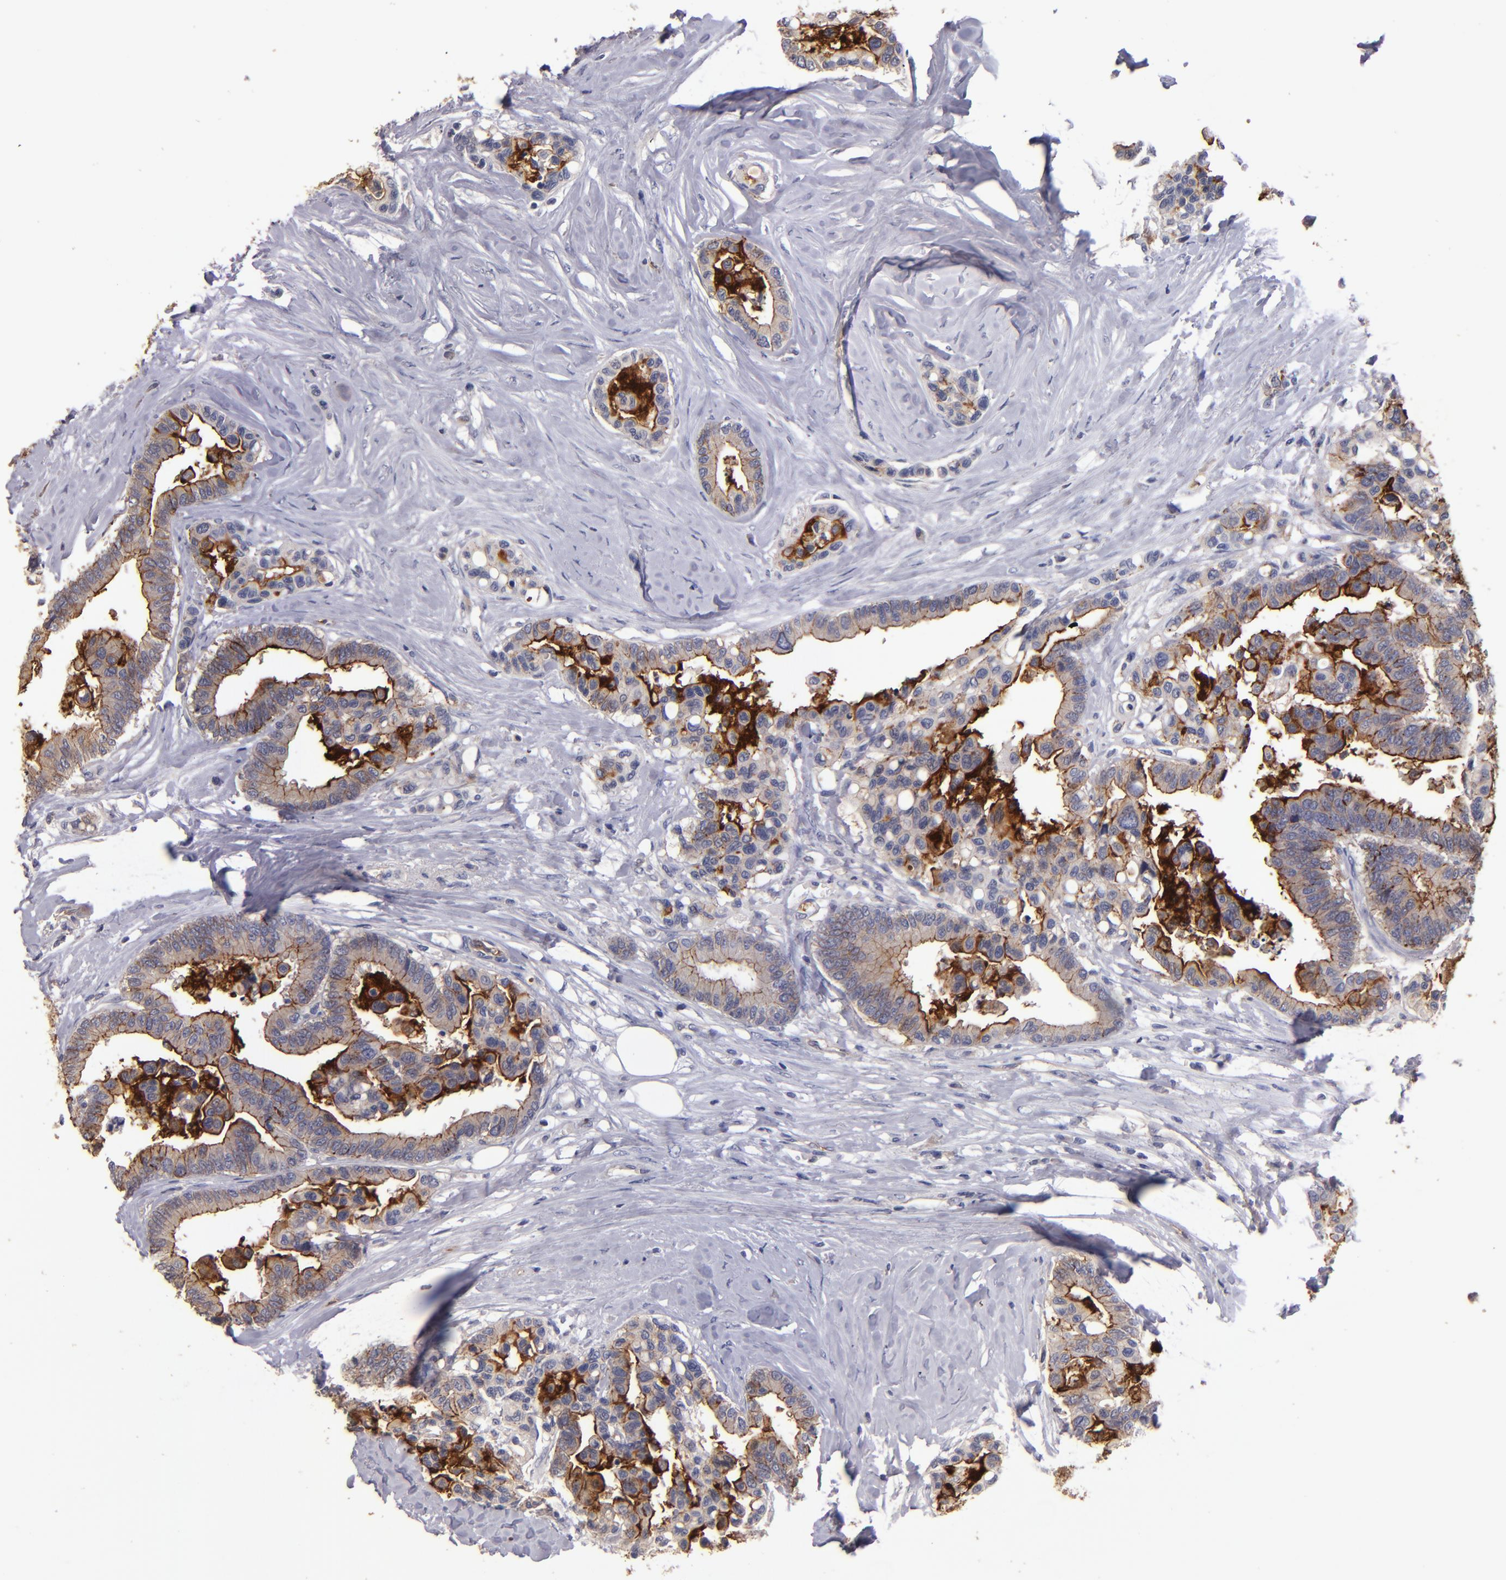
{"staining": {"intensity": "moderate", "quantity": ">75%", "location": "cytoplasmic/membranous"}, "tissue": "colorectal cancer", "cell_type": "Tumor cells", "image_type": "cancer", "snomed": [{"axis": "morphology", "description": "Adenocarcinoma, NOS"}, {"axis": "topography", "description": "Colon"}], "caption": "Protein staining exhibits moderate cytoplasmic/membranous staining in approximately >75% of tumor cells in adenocarcinoma (colorectal). Nuclei are stained in blue.", "gene": "CLDN5", "patient": {"sex": "male", "age": 82}}